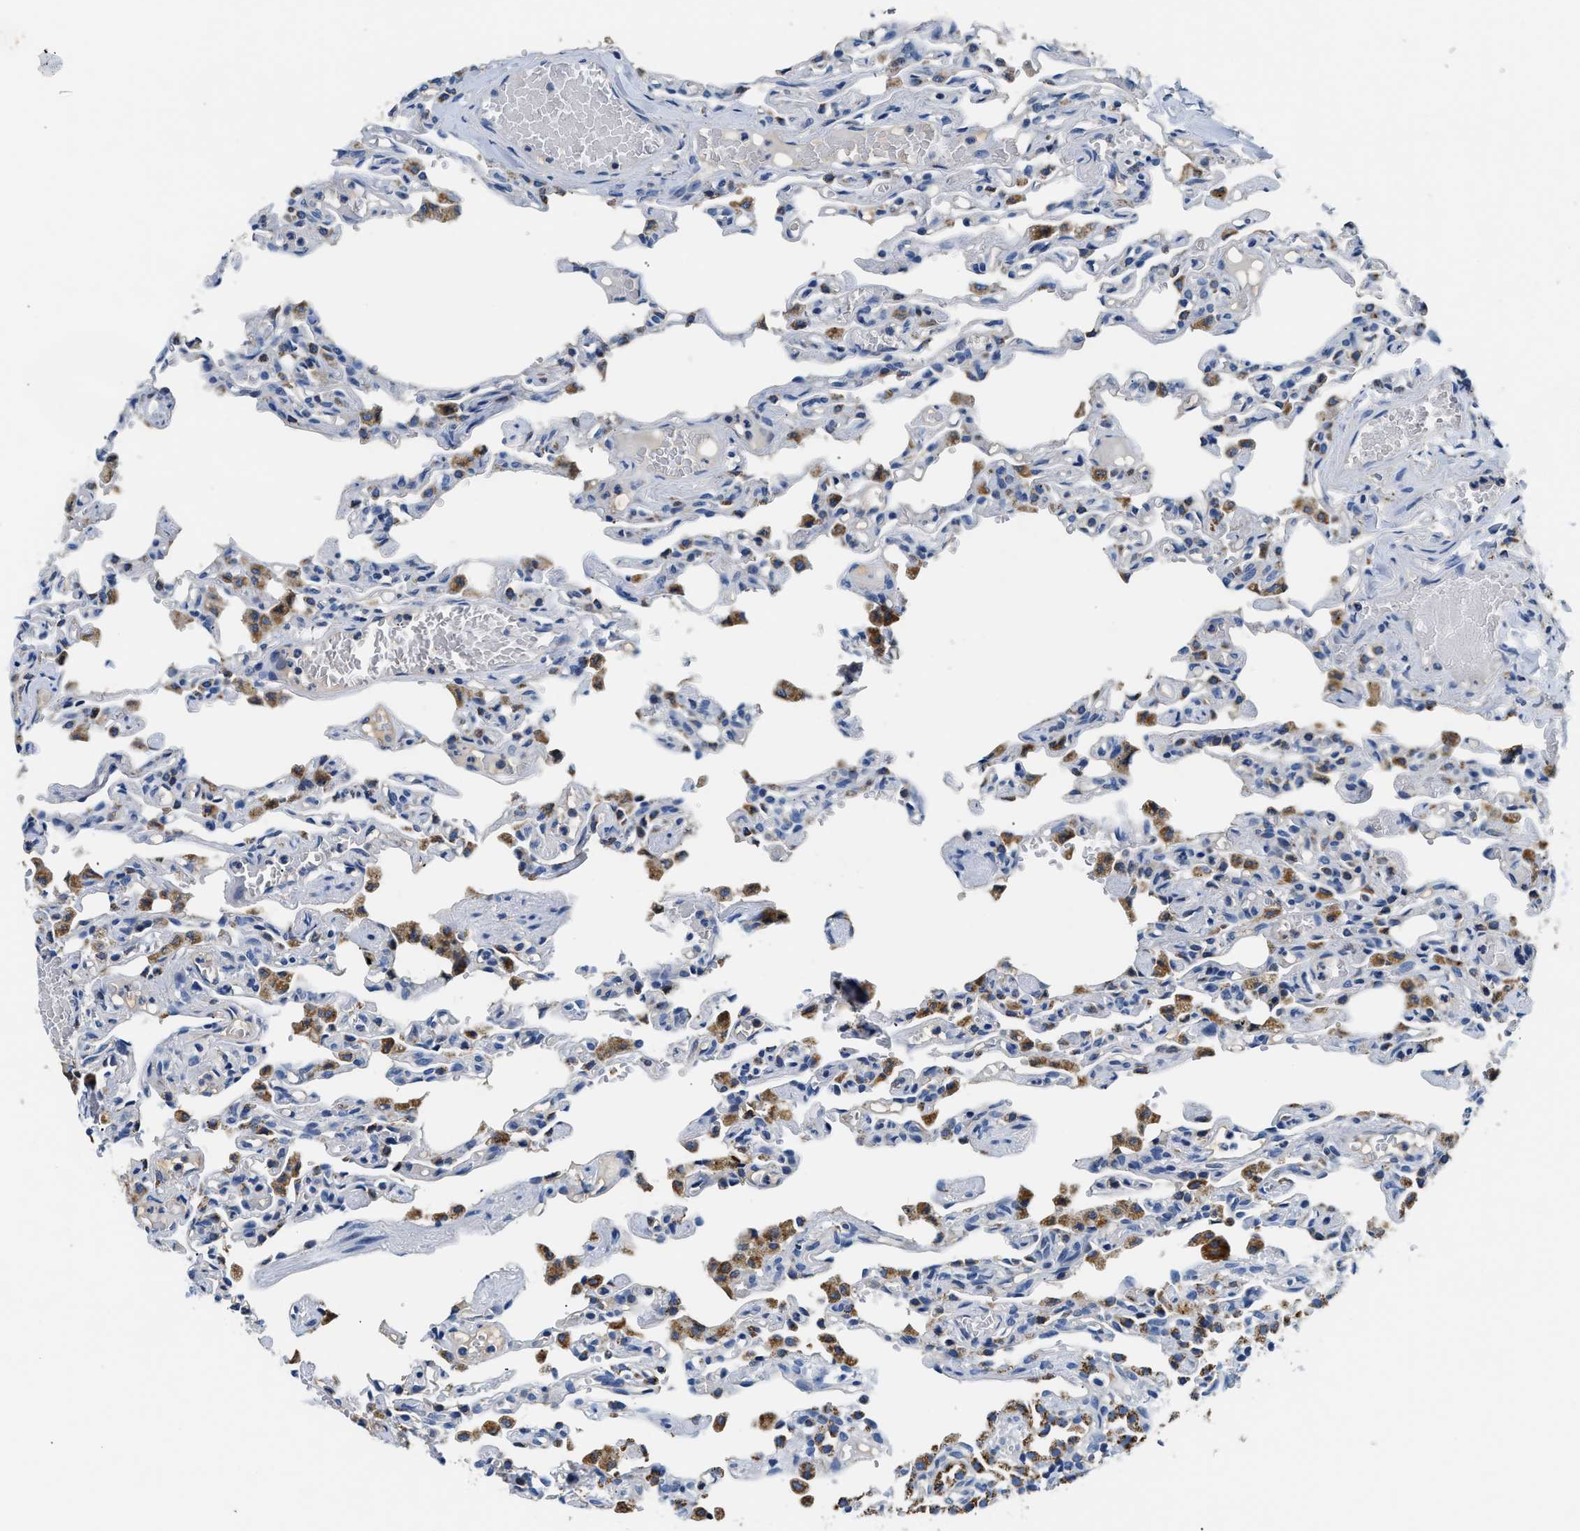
{"staining": {"intensity": "strong", "quantity": "<25%", "location": "cytoplasmic/membranous"}, "tissue": "lung", "cell_type": "Alveolar cells", "image_type": "normal", "snomed": [{"axis": "morphology", "description": "Normal tissue, NOS"}, {"axis": "topography", "description": "Lung"}], "caption": "Brown immunohistochemical staining in benign human lung shows strong cytoplasmic/membranous positivity in approximately <25% of alveolar cells.", "gene": "PCK2", "patient": {"sex": "male", "age": 21}}